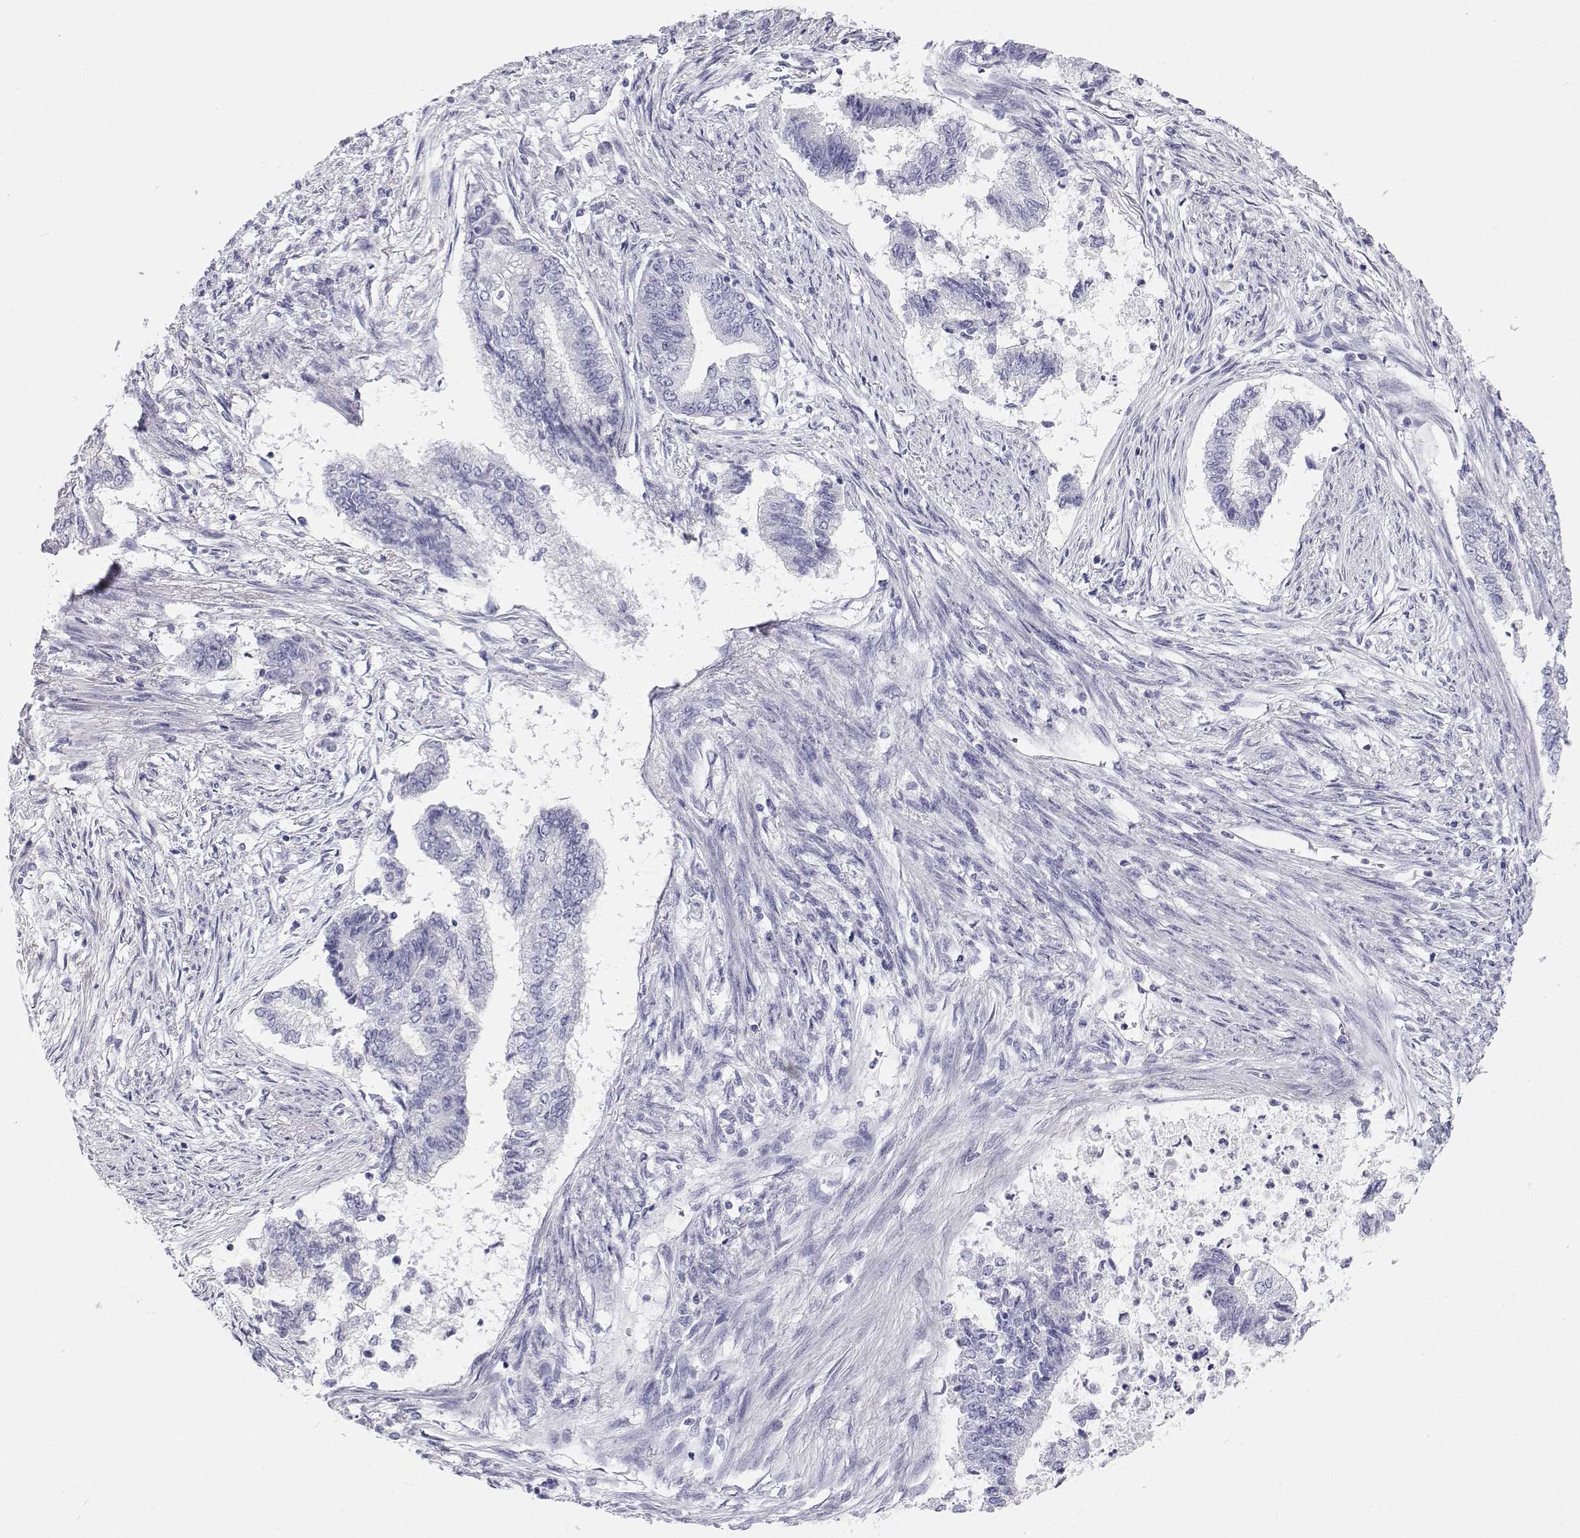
{"staining": {"intensity": "negative", "quantity": "none", "location": "none"}, "tissue": "endometrial cancer", "cell_type": "Tumor cells", "image_type": "cancer", "snomed": [{"axis": "morphology", "description": "Adenocarcinoma, NOS"}, {"axis": "topography", "description": "Endometrium"}], "caption": "Tumor cells show no significant protein positivity in endometrial cancer (adenocarcinoma).", "gene": "BHMT", "patient": {"sex": "female", "age": 65}}